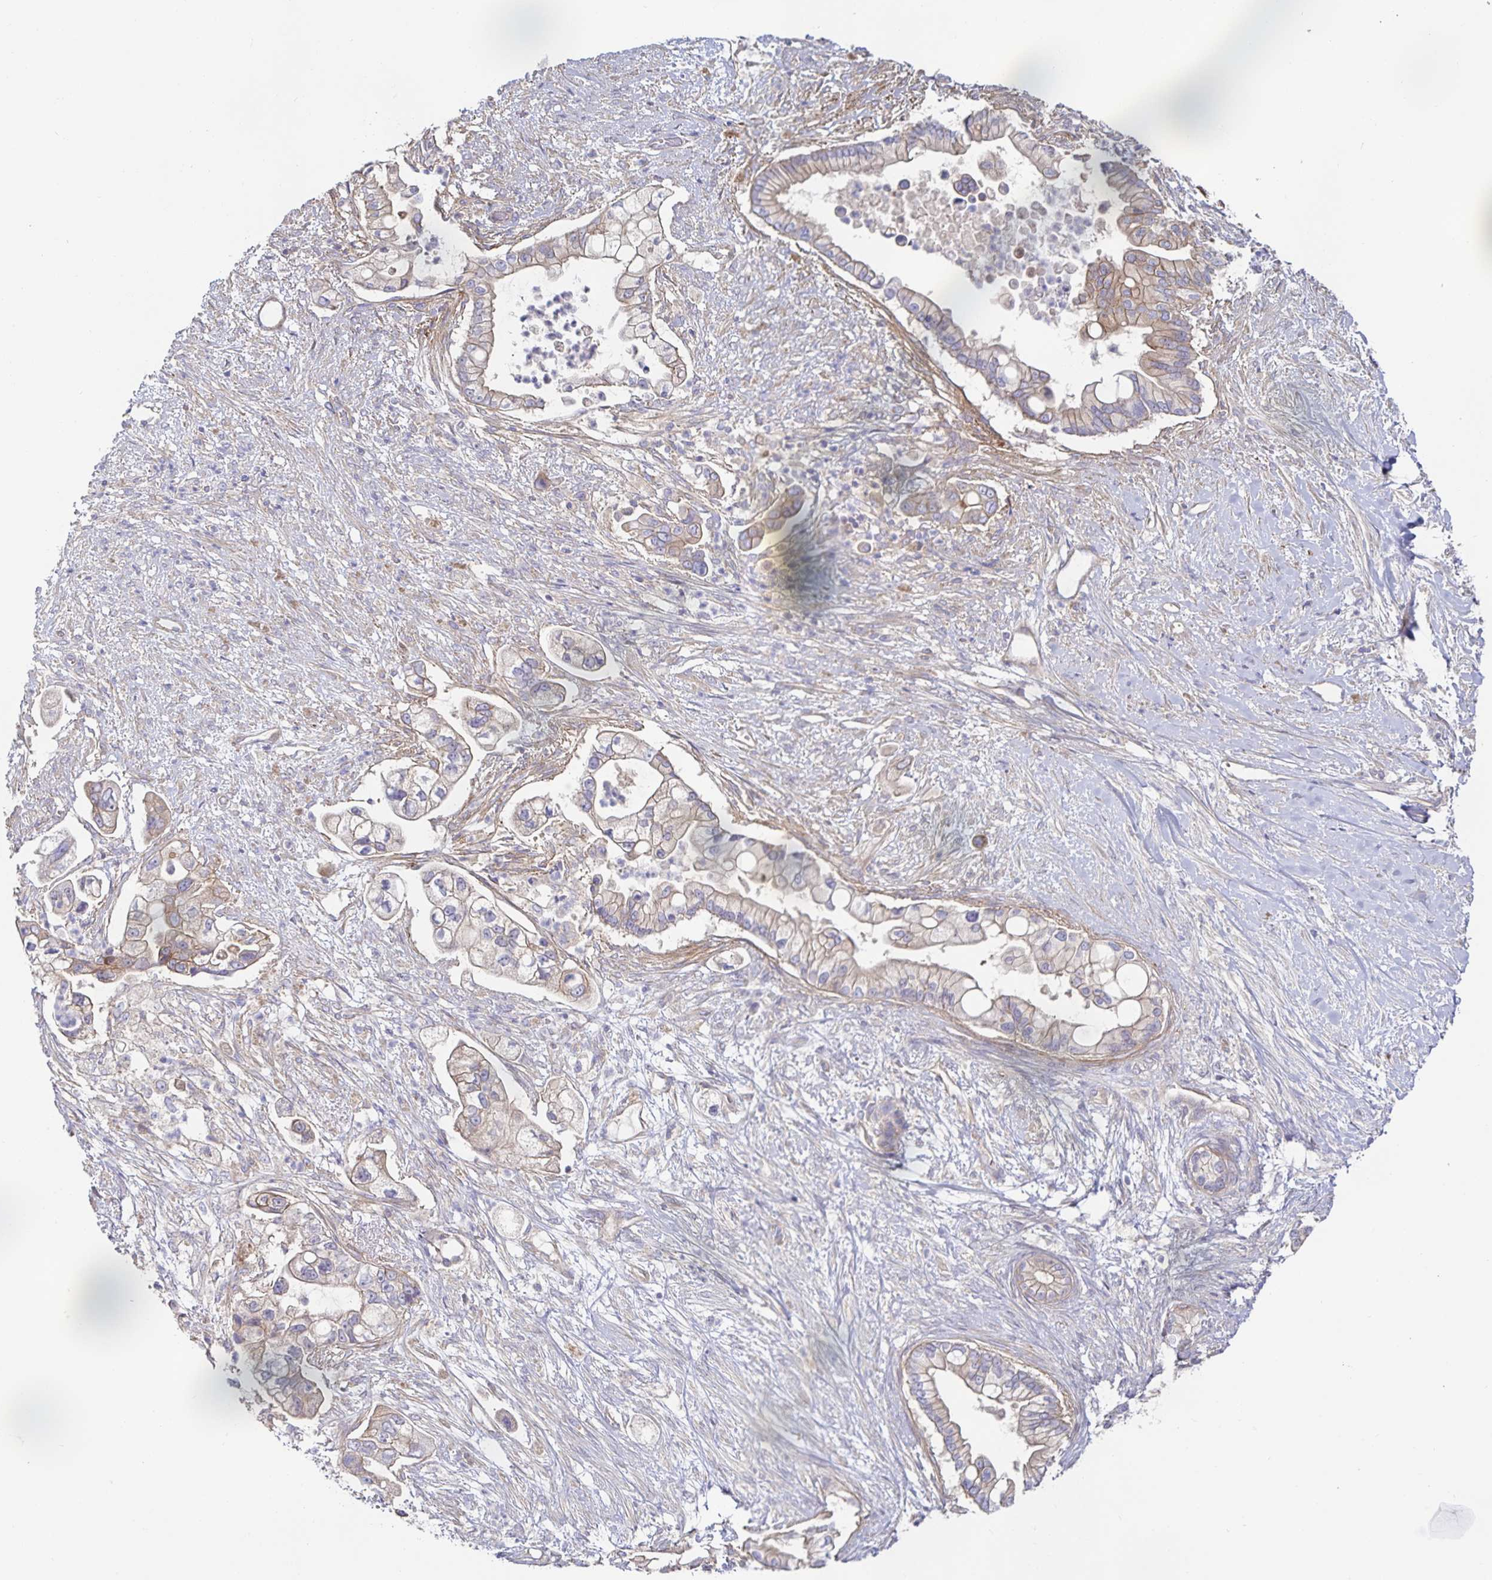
{"staining": {"intensity": "weak", "quantity": ">75%", "location": "cytoplasmic/membranous"}, "tissue": "pancreatic cancer", "cell_type": "Tumor cells", "image_type": "cancer", "snomed": [{"axis": "morphology", "description": "Adenocarcinoma, NOS"}, {"axis": "topography", "description": "Pancreas"}], "caption": "Immunohistochemical staining of human pancreatic cancer (adenocarcinoma) shows weak cytoplasmic/membranous protein positivity in about >75% of tumor cells.", "gene": "METTL22", "patient": {"sex": "female", "age": 69}}